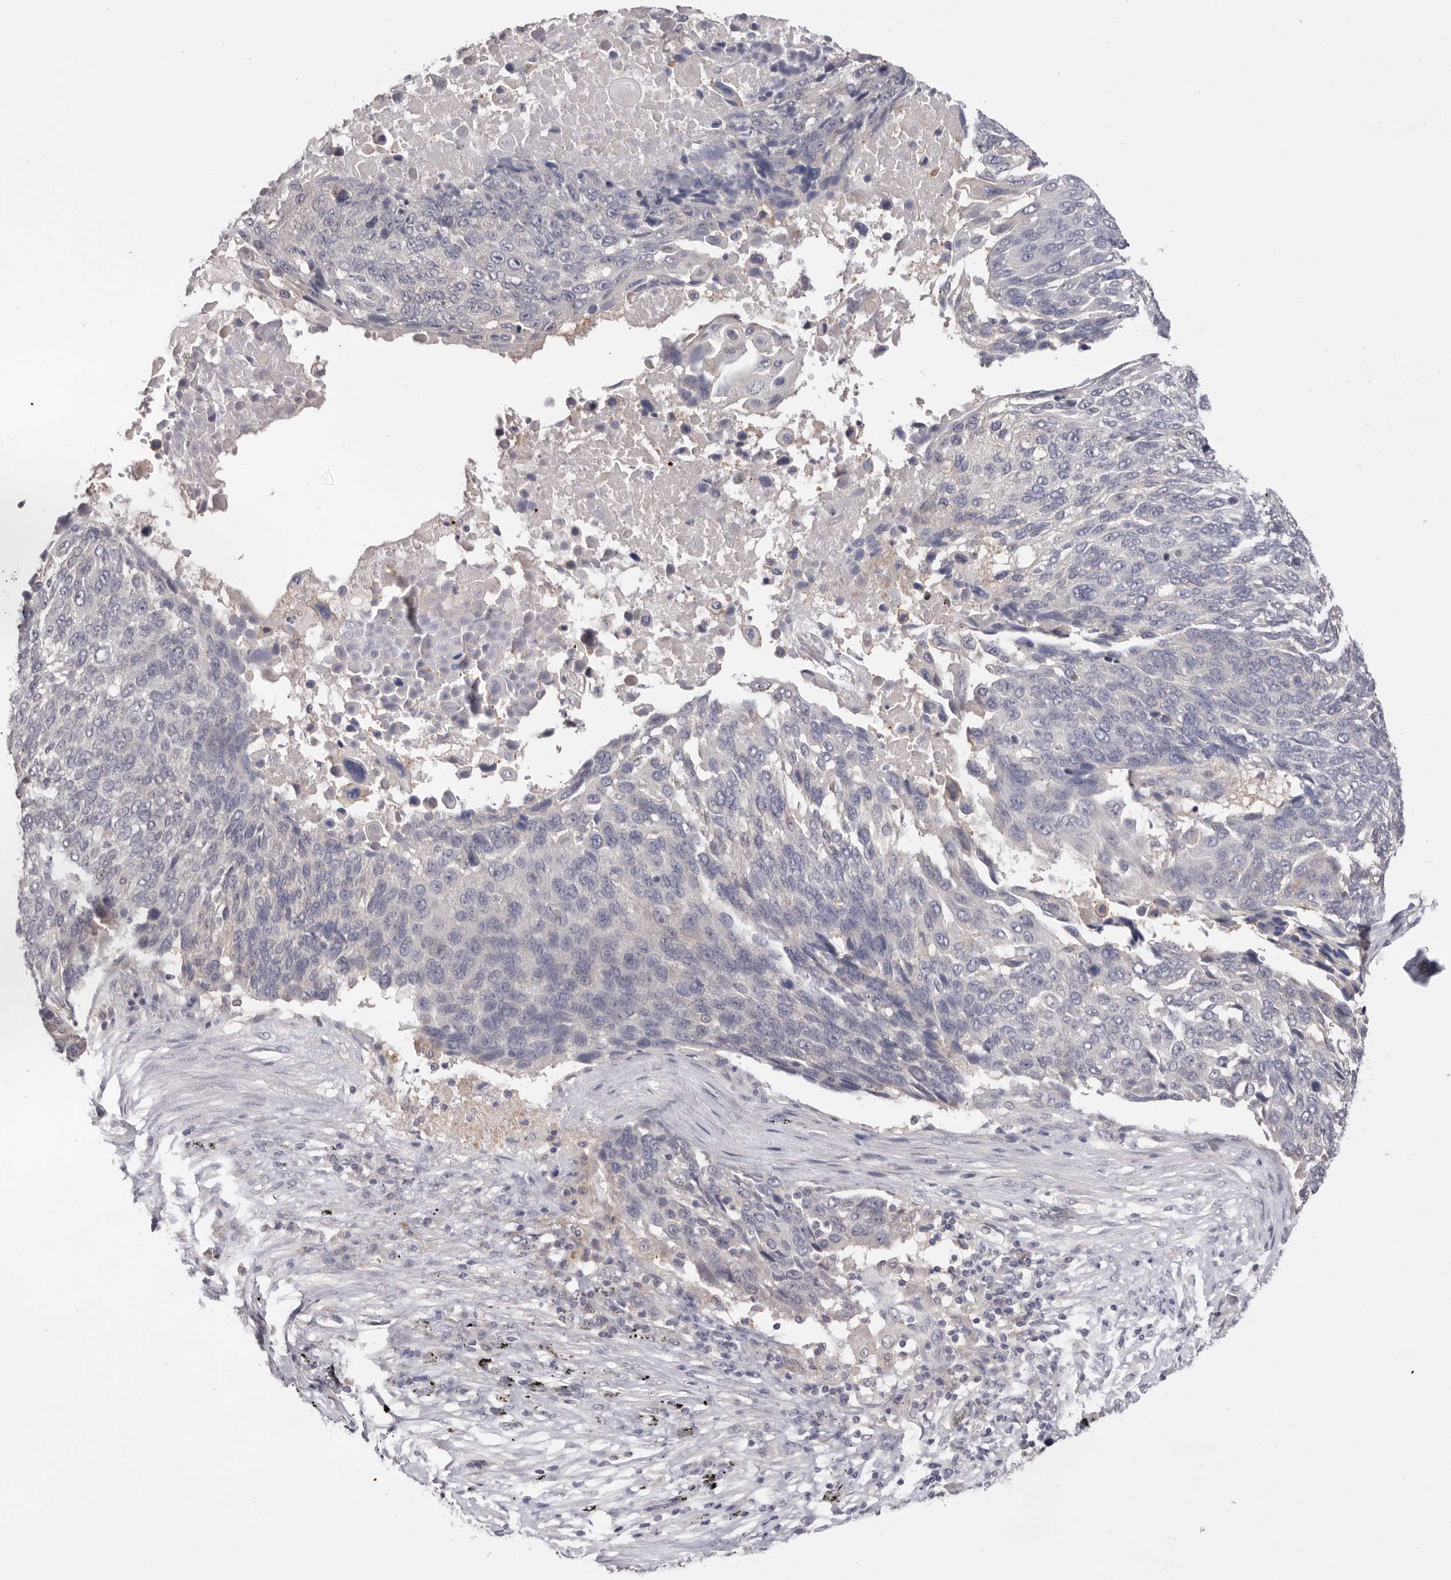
{"staining": {"intensity": "negative", "quantity": "none", "location": "none"}, "tissue": "lung cancer", "cell_type": "Tumor cells", "image_type": "cancer", "snomed": [{"axis": "morphology", "description": "Squamous cell carcinoma, NOS"}, {"axis": "topography", "description": "Lung"}], "caption": "Protein analysis of lung squamous cell carcinoma demonstrates no significant expression in tumor cells.", "gene": "DOP1A", "patient": {"sex": "male", "age": 66}}